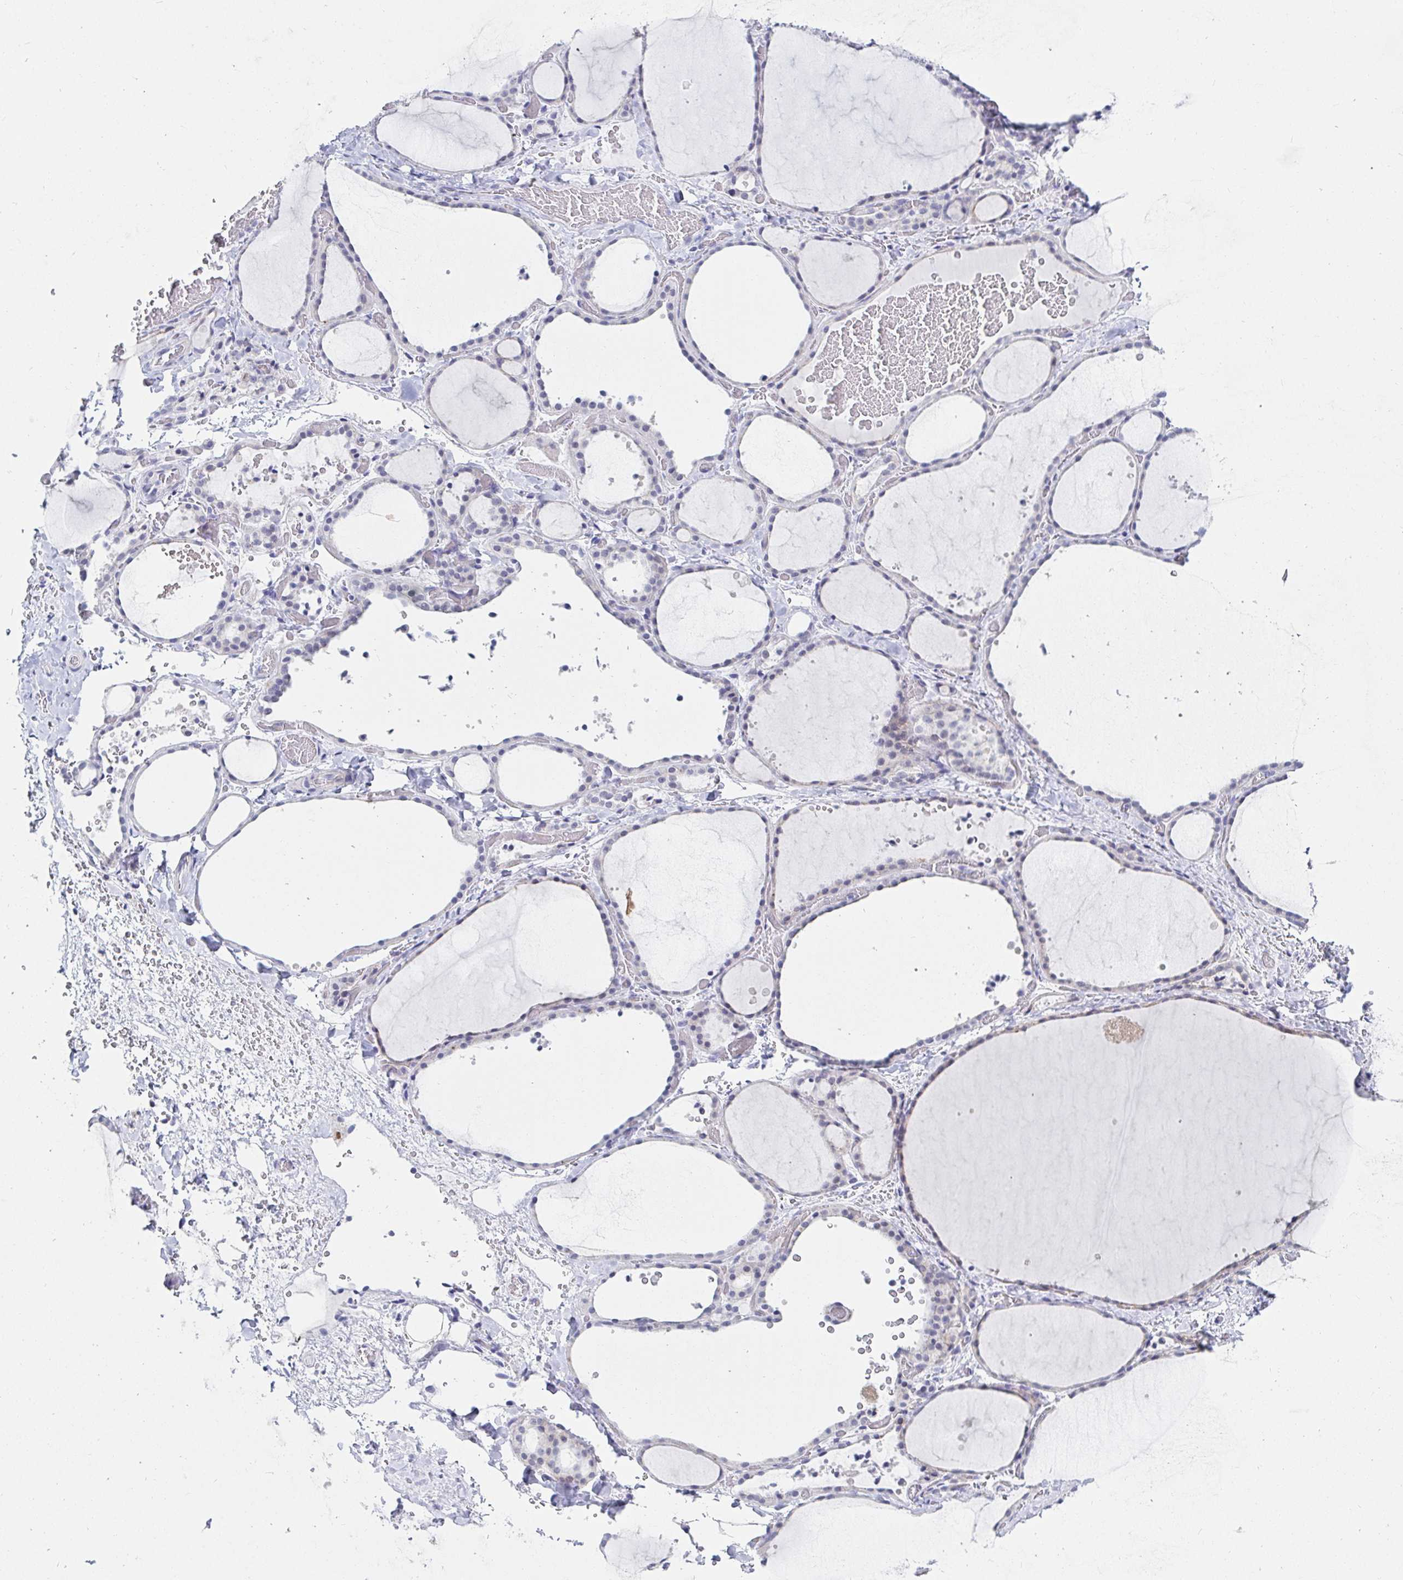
{"staining": {"intensity": "negative", "quantity": "none", "location": "none"}, "tissue": "thyroid gland", "cell_type": "Glandular cells", "image_type": "normal", "snomed": [{"axis": "morphology", "description": "Normal tissue, NOS"}, {"axis": "topography", "description": "Thyroid gland"}], "caption": "Immunohistochemical staining of normal thyroid gland demonstrates no significant expression in glandular cells. (DAB (3,3'-diaminobenzidine) immunohistochemistry (IHC) with hematoxylin counter stain).", "gene": "OR10K1", "patient": {"sex": "female", "age": 36}}